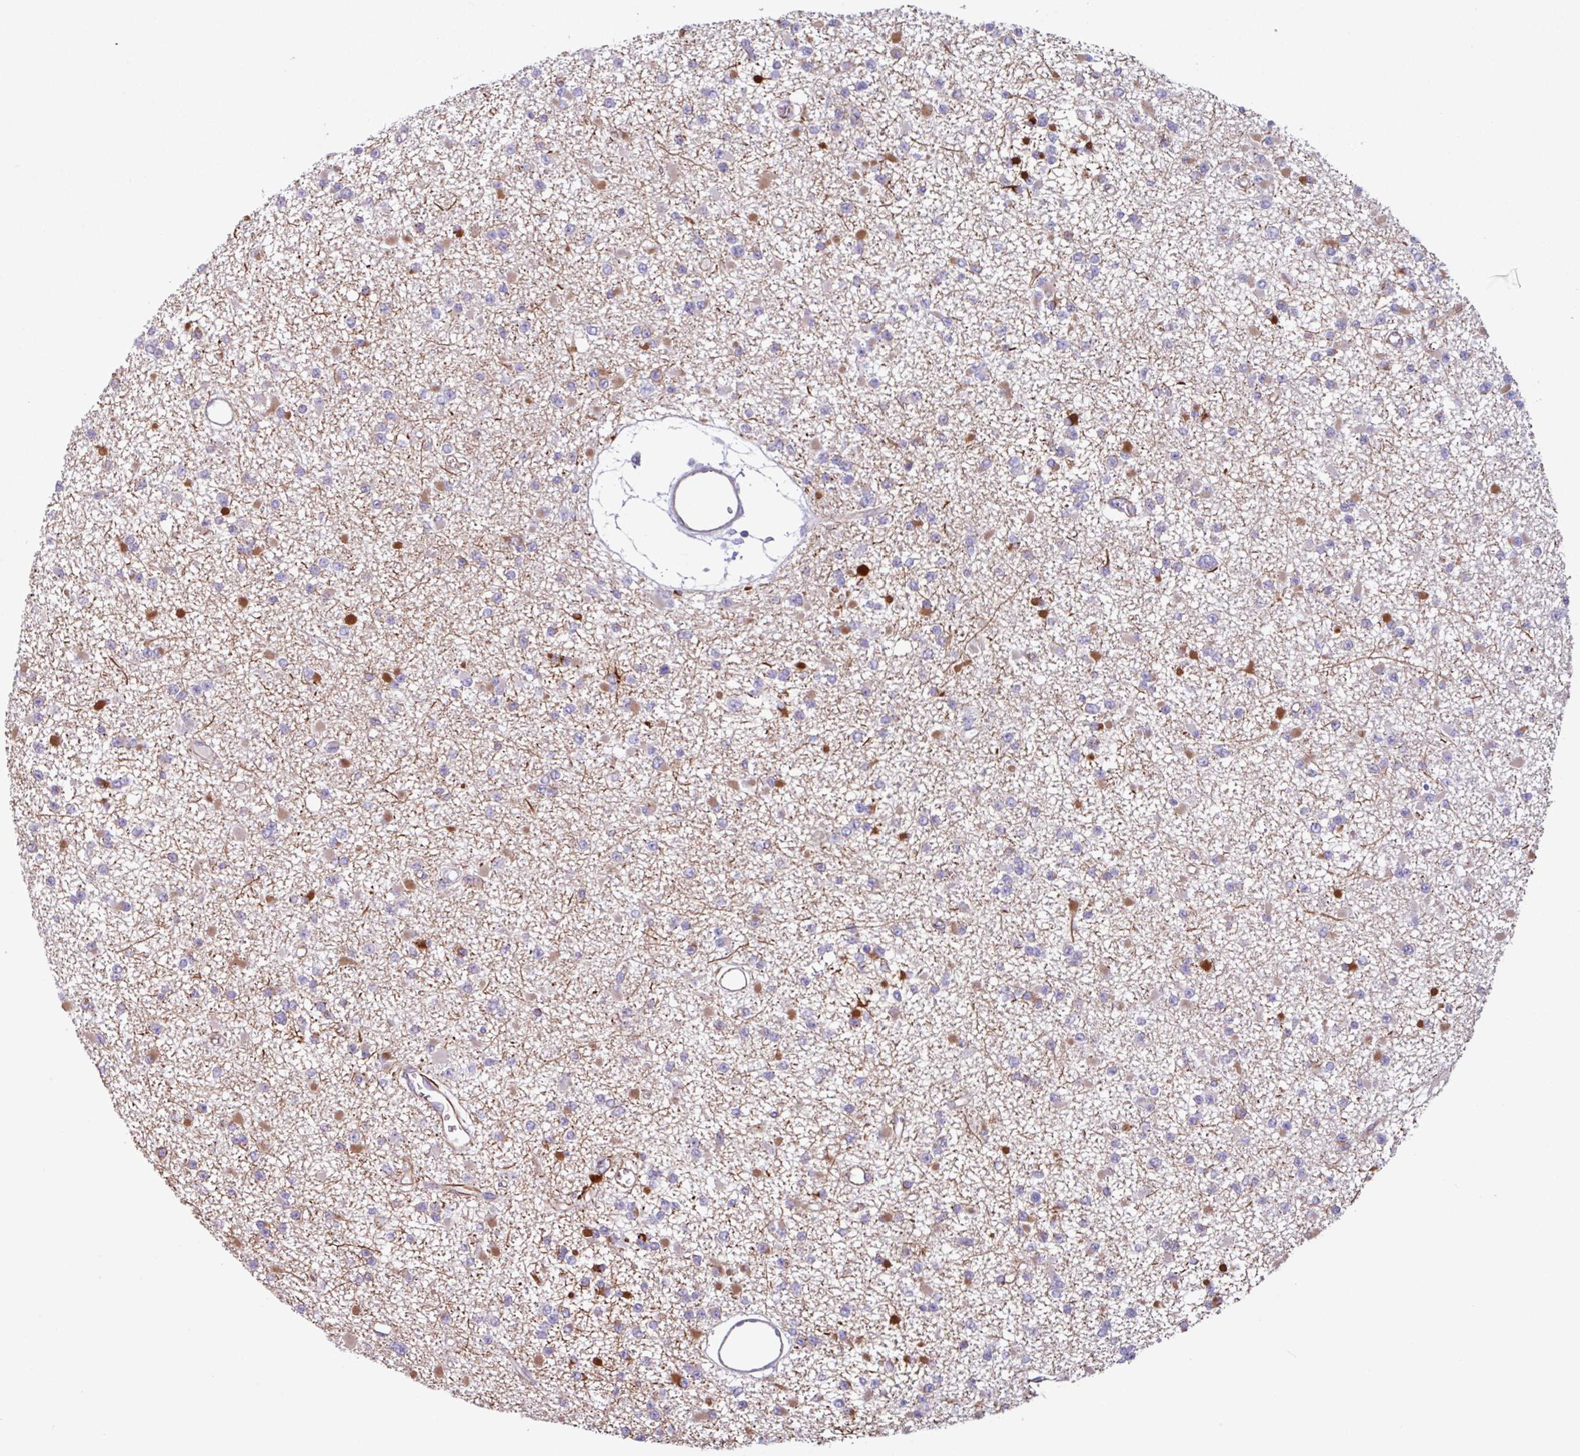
{"staining": {"intensity": "negative", "quantity": "none", "location": "none"}, "tissue": "glioma", "cell_type": "Tumor cells", "image_type": "cancer", "snomed": [{"axis": "morphology", "description": "Glioma, malignant, Low grade"}, {"axis": "topography", "description": "Brain"}], "caption": "This histopathology image is of glioma stained with immunohistochemistry to label a protein in brown with the nuclei are counter-stained blue. There is no expression in tumor cells.", "gene": "BTD", "patient": {"sex": "female", "age": 22}}